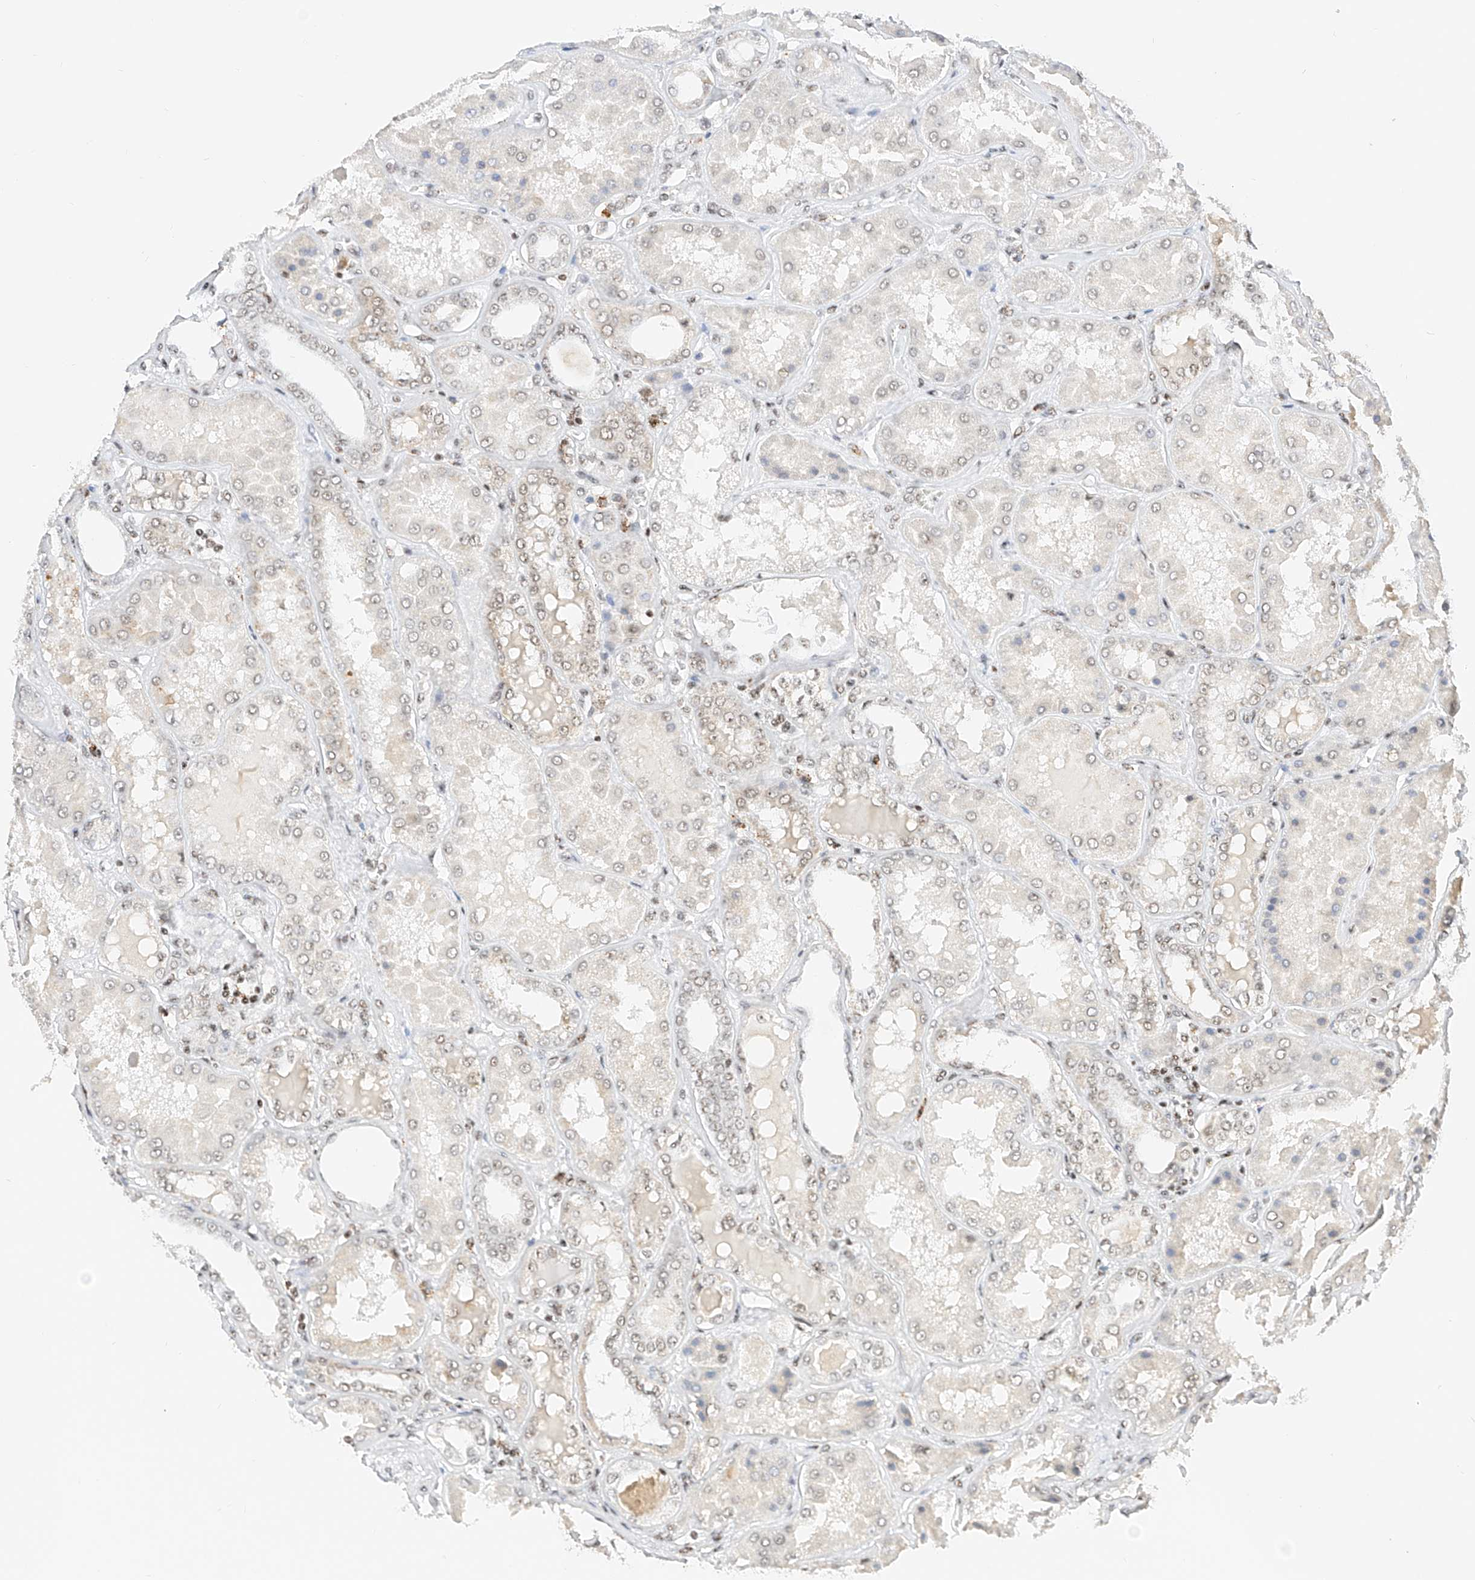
{"staining": {"intensity": "moderate", "quantity": "25%-75%", "location": "nuclear"}, "tissue": "kidney", "cell_type": "Cells in glomeruli", "image_type": "normal", "snomed": [{"axis": "morphology", "description": "Normal tissue, NOS"}, {"axis": "topography", "description": "Kidney"}], "caption": "Kidney stained for a protein (brown) exhibits moderate nuclear positive staining in about 25%-75% of cells in glomeruli.", "gene": "NRF1", "patient": {"sex": "female", "age": 56}}